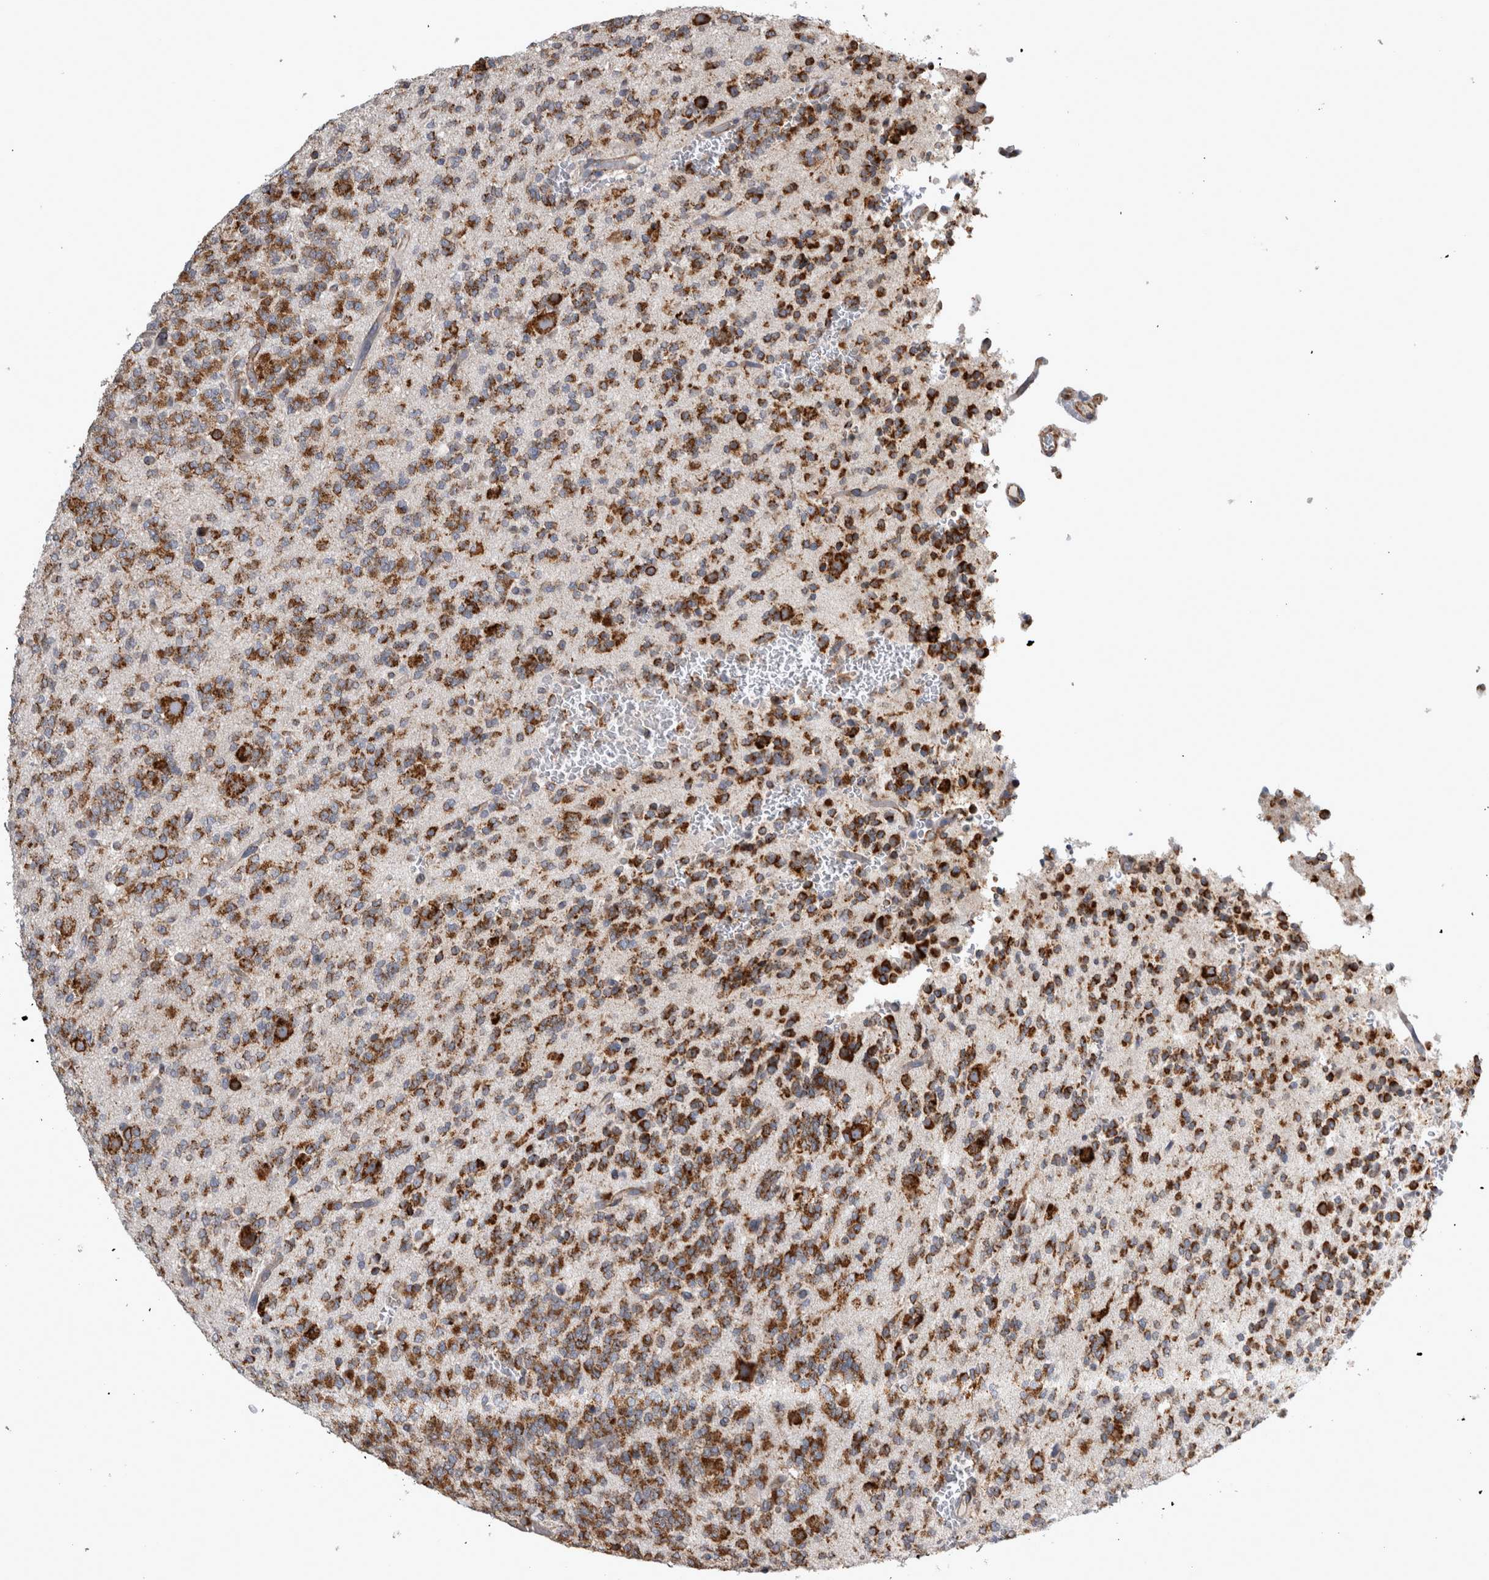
{"staining": {"intensity": "strong", "quantity": ">75%", "location": "cytoplasmic/membranous"}, "tissue": "glioma", "cell_type": "Tumor cells", "image_type": "cancer", "snomed": [{"axis": "morphology", "description": "Glioma, malignant, Low grade"}, {"axis": "topography", "description": "Brain"}], "caption": "Immunohistochemical staining of glioma displays strong cytoplasmic/membranous protein staining in approximately >75% of tumor cells.", "gene": "FHIP2B", "patient": {"sex": "male", "age": 38}}